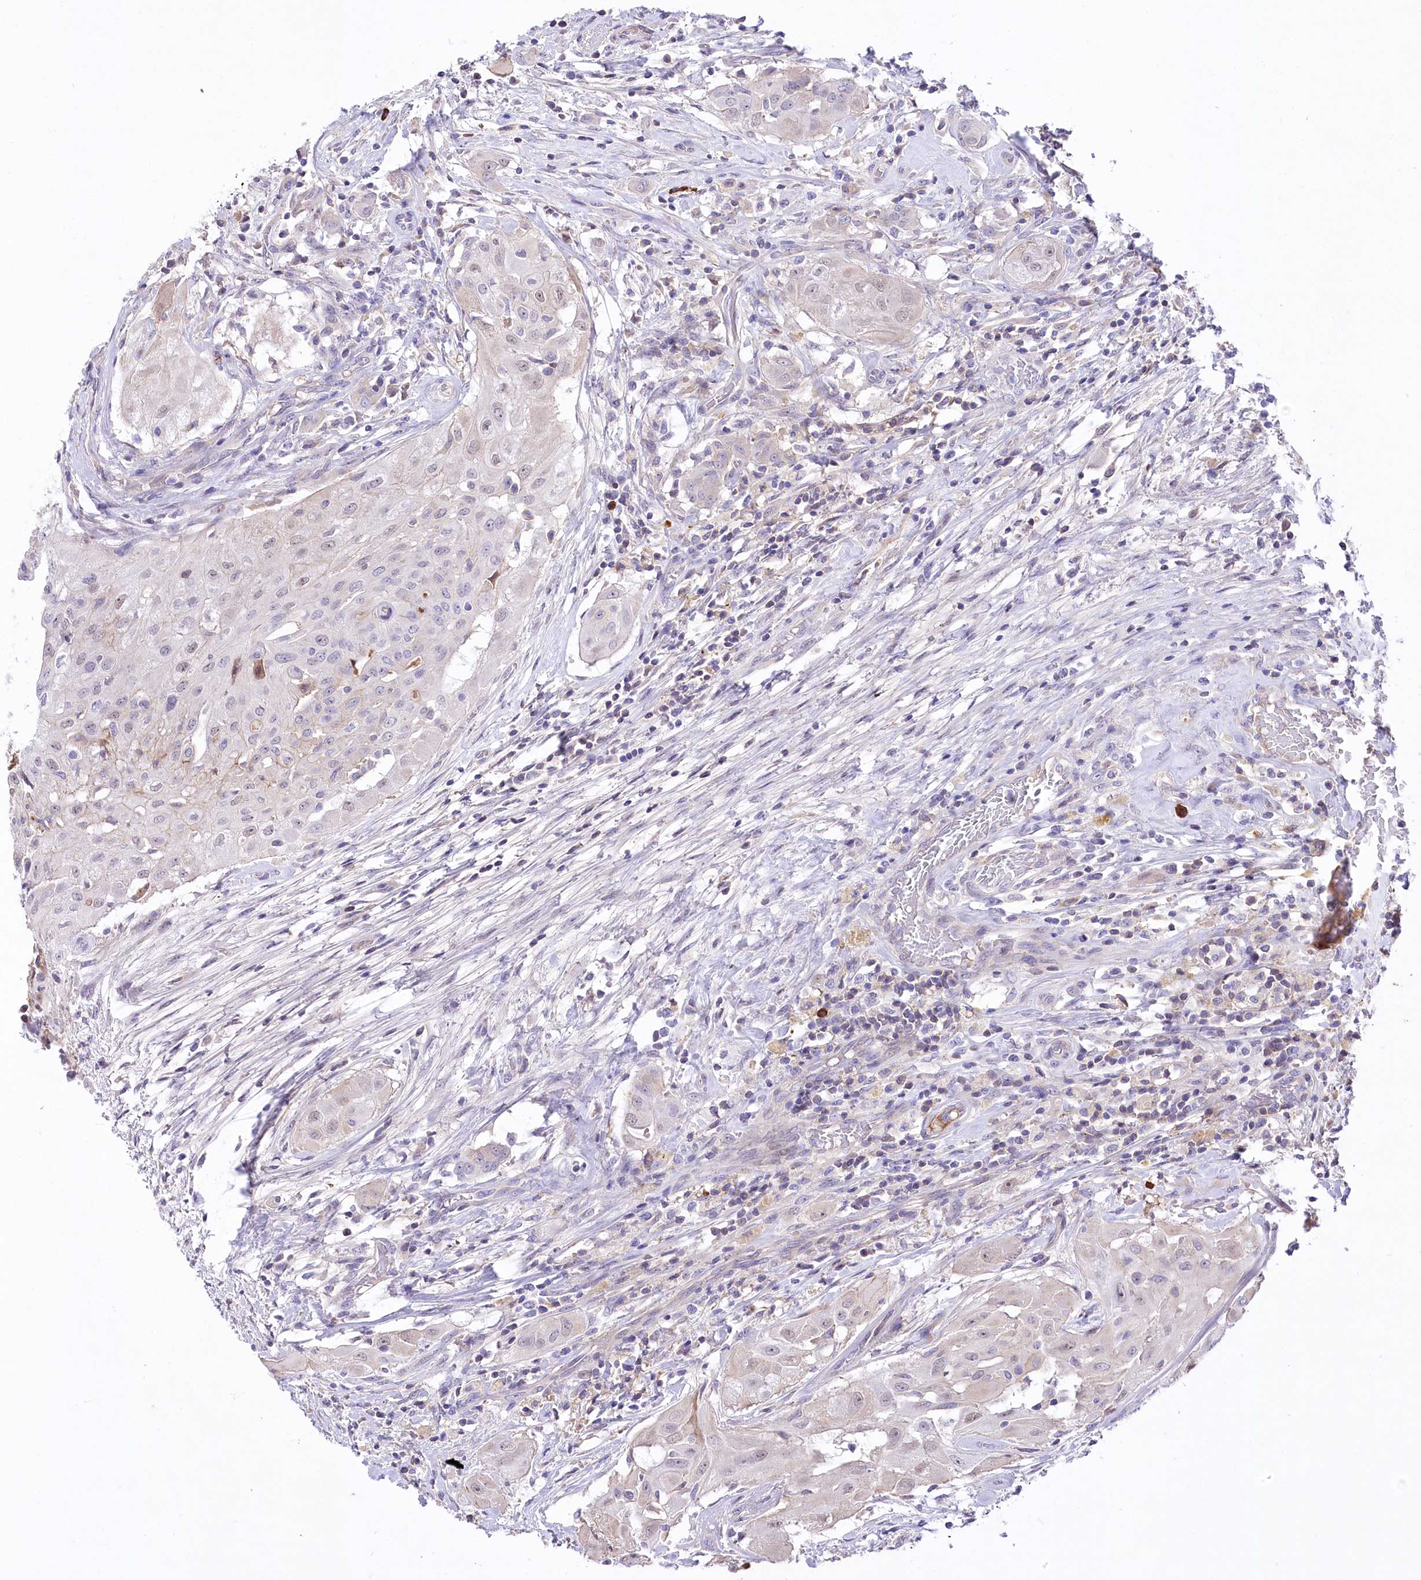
{"staining": {"intensity": "negative", "quantity": "none", "location": "none"}, "tissue": "thyroid cancer", "cell_type": "Tumor cells", "image_type": "cancer", "snomed": [{"axis": "morphology", "description": "Papillary adenocarcinoma, NOS"}, {"axis": "topography", "description": "Thyroid gland"}], "caption": "Tumor cells are negative for brown protein staining in papillary adenocarcinoma (thyroid).", "gene": "CEP164", "patient": {"sex": "female", "age": 59}}